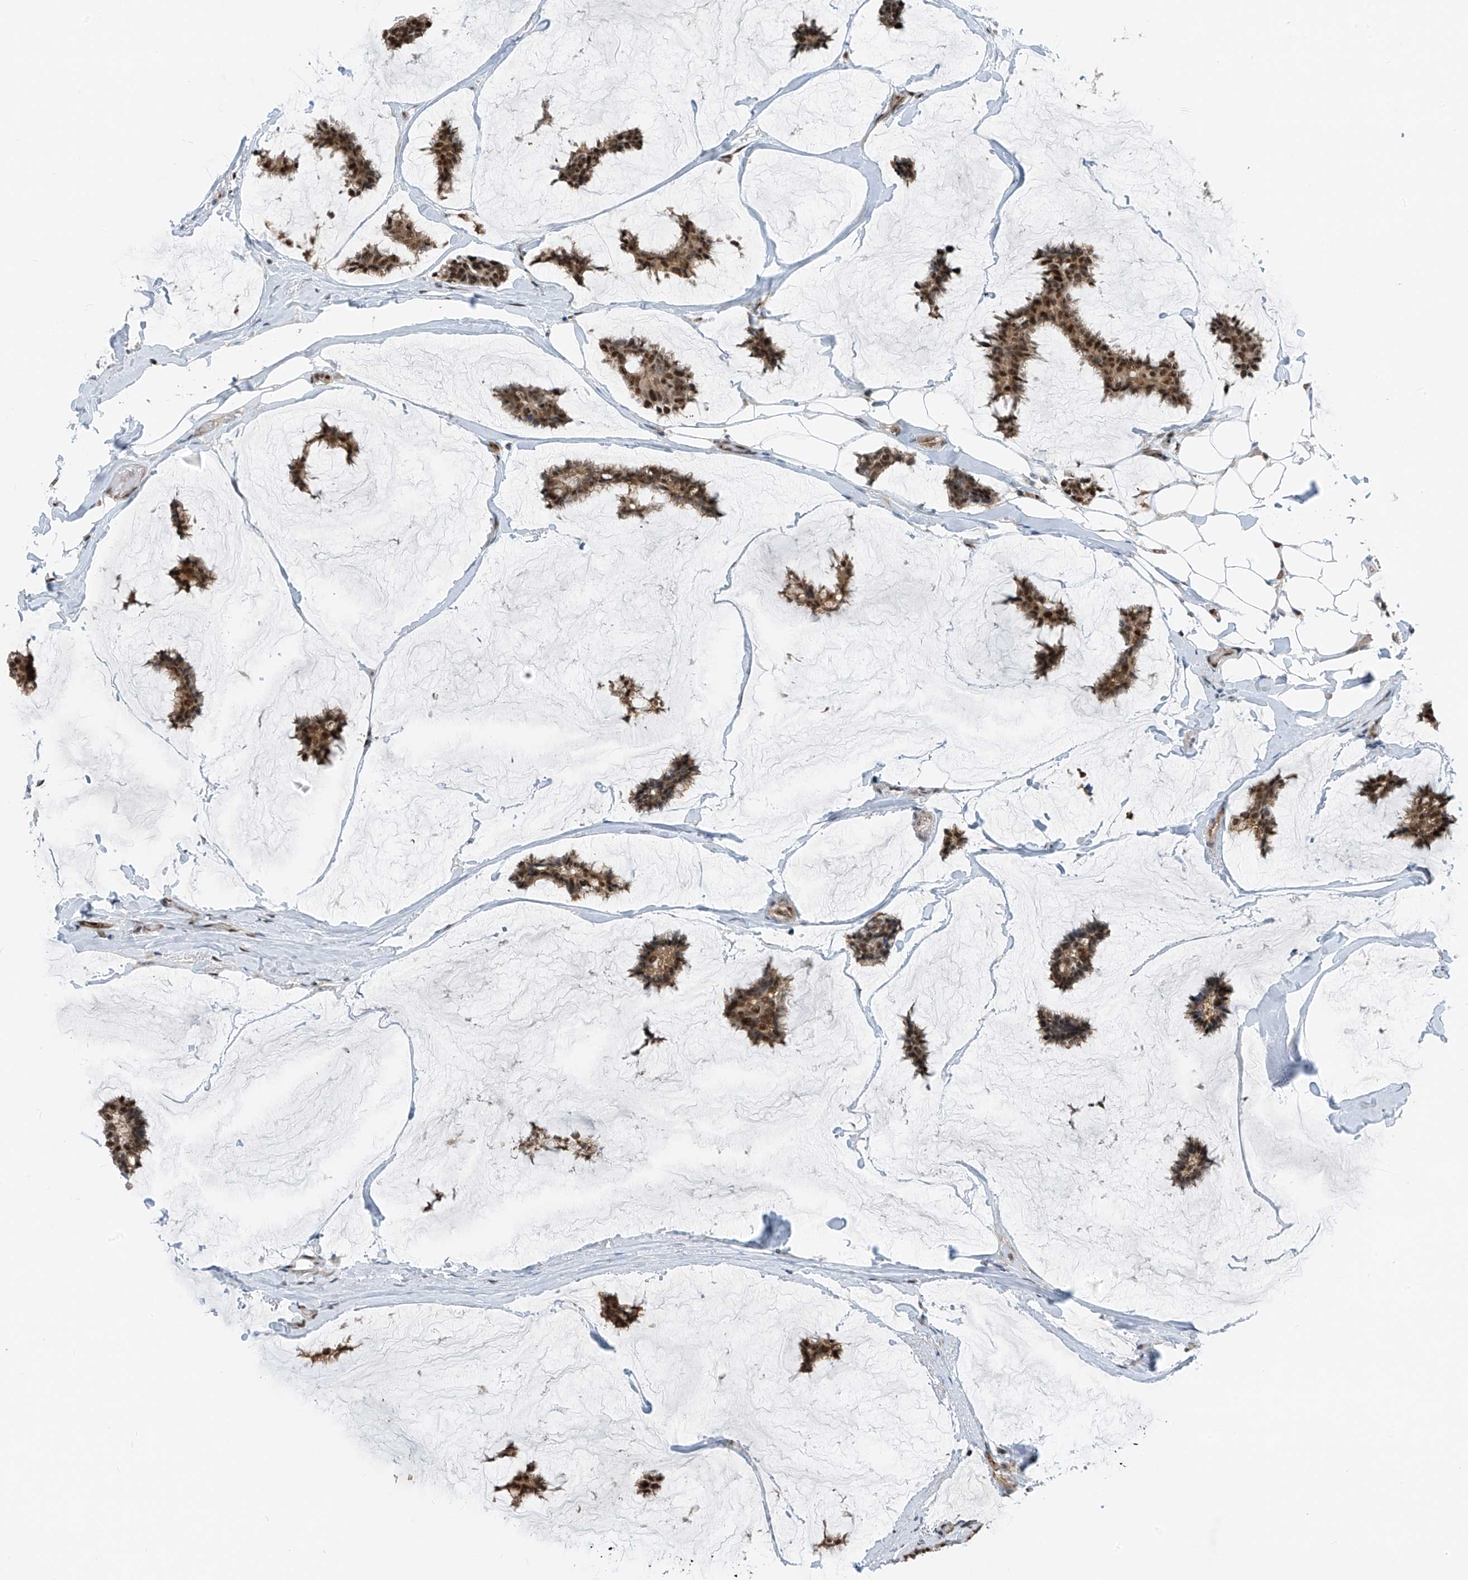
{"staining": {"intensity": "strong", "quantity": ">75%", "location": "nuclear"}, "tissue": "breast cancer", "cell_type": "Tumor cells", "image_type": "cancer", "snomed": [{"axis": "morphology", "description": "Duct carcinoma"}, {"axis": "topography", "description": "Breast"}], "caption": "Breast cancer (intraductal carcinoma) stained with a protein marker demonstrates strong staining in tumor cells.", "gene": "RBP7", "patient": {"sex": "female", "age": 93}}